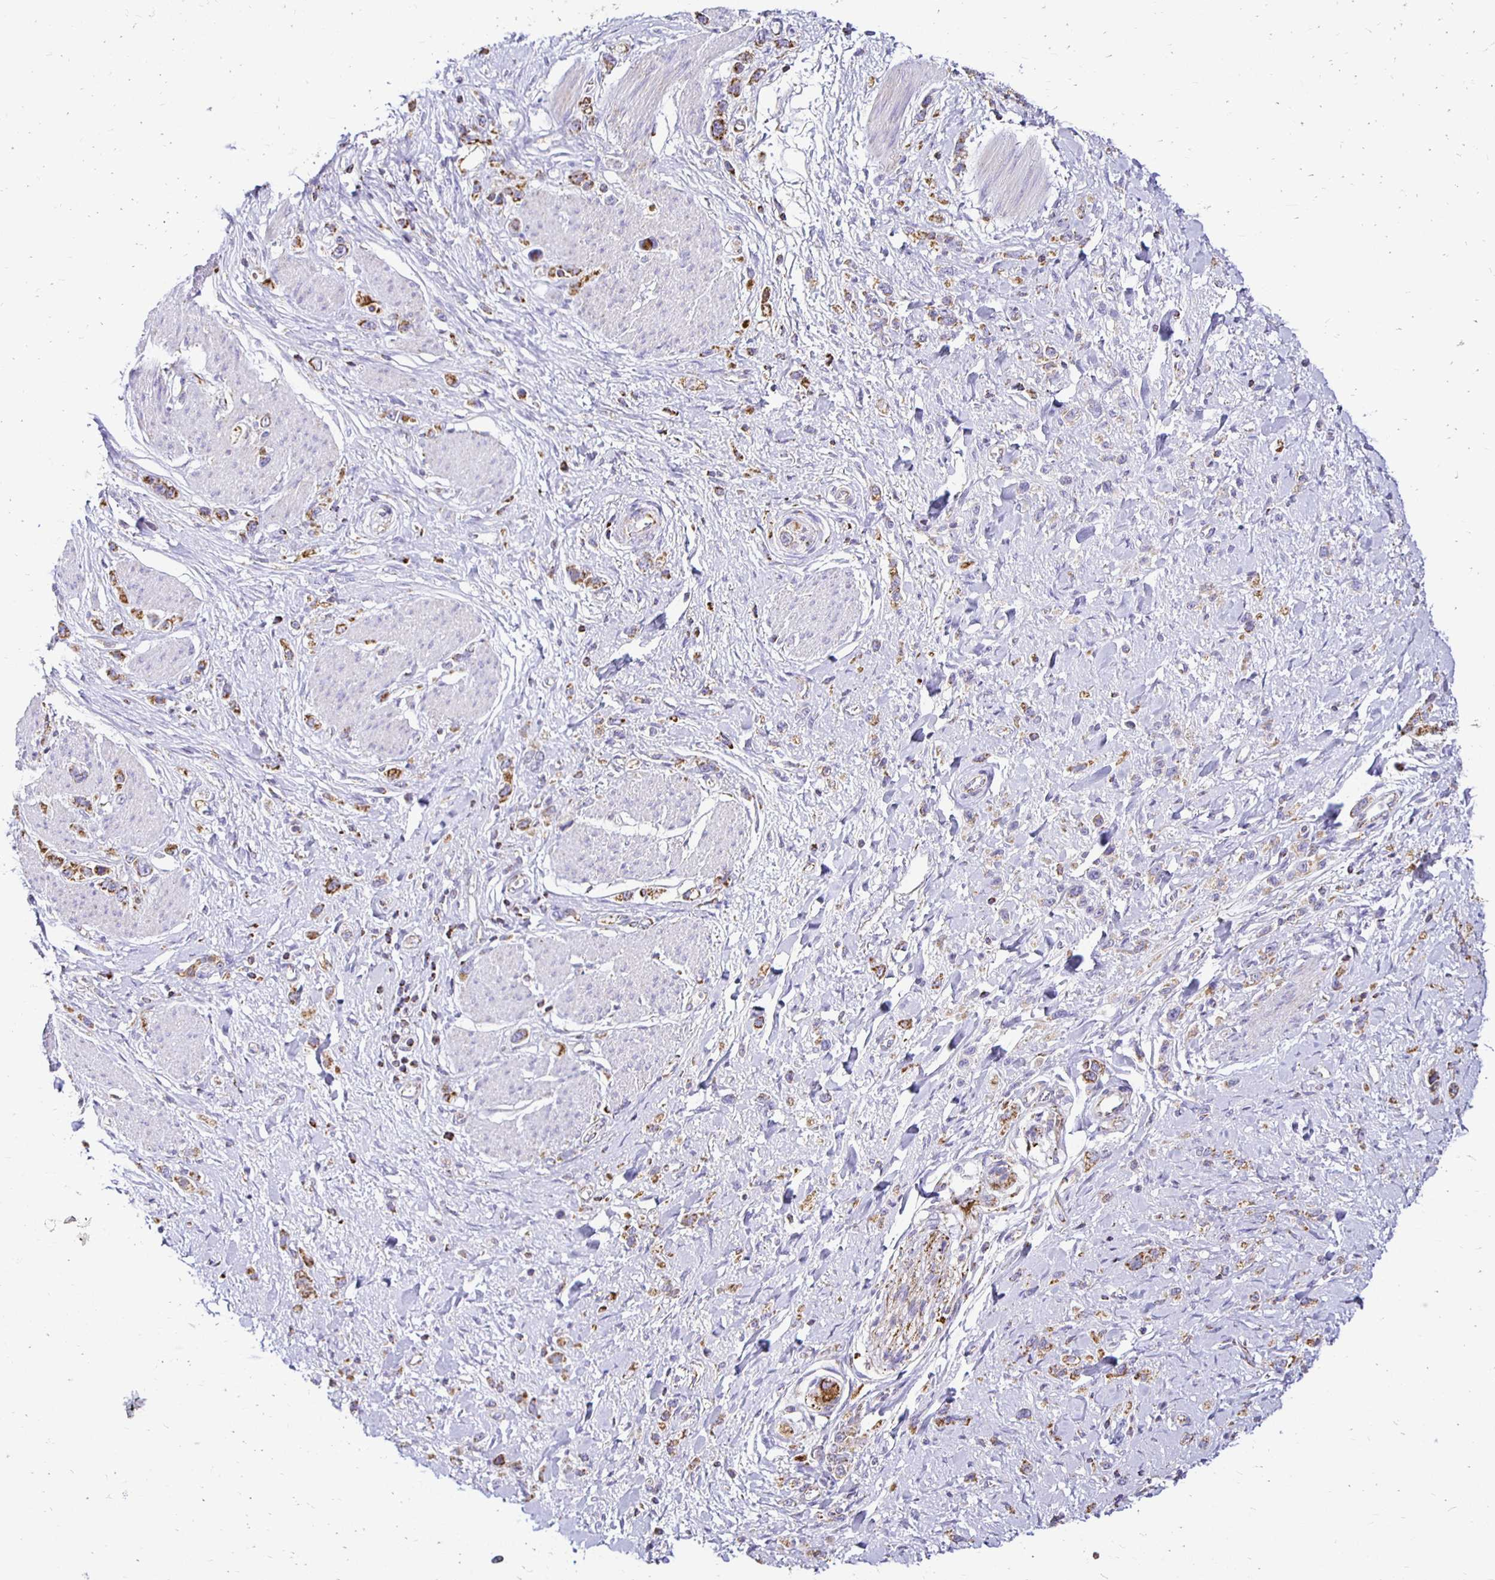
{"staining": {"intensity": "moderate", "quantity": ">75%", "location": "cytoplasmic/membranous"}, "tissue": "stomach cancer", "cell_type": "Tumor cells", "image_type": "cancer", "snomed": [{"axis": "morphology", "description": "Adenocarcinoma, NOS"}, {"axis": "topography", "description": "Stomach"}], "caption": "Adenocarcinoma (stomach) tissue demonstrates moderate cytoplasmic/membranous positivity in approximately >75% of tumor cells", "gene": "PLAAT2", "patient": {"sex": "female", "age": 65}}